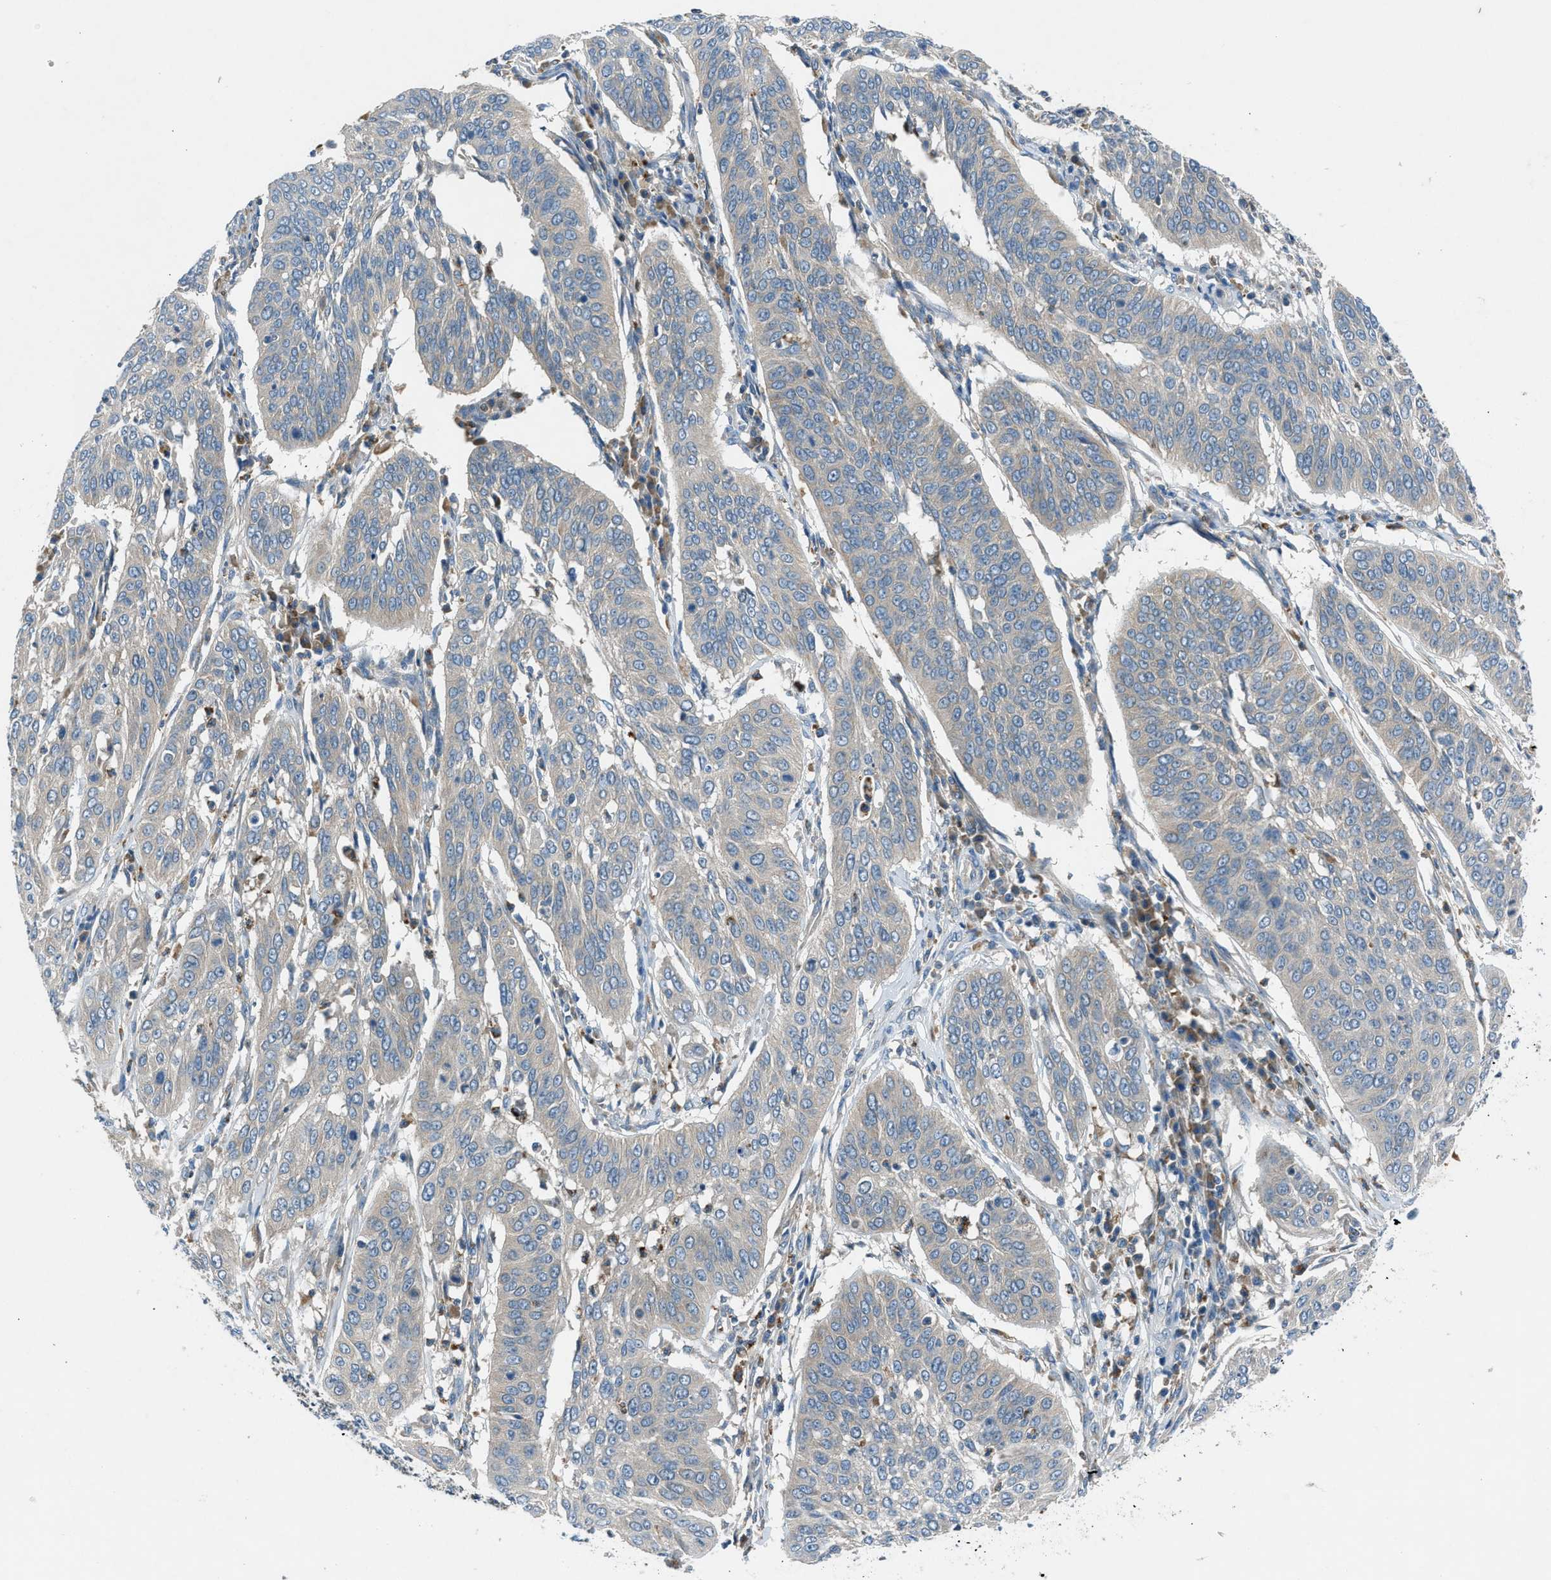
{"staining": {"intensity": "weak", "quantity": "25%-75%", "location": "cytoplasmic/membranous"}, "tissue": "cervical cancer", "cell_type": "Tumor cells", "image_type": "cancer", "snomed": [{"axis": "morphology", "description": "Normal tissue, NOS"}, {"axis": "morphology", "description": "Squamous cell carcinoma, NOS"}, {"axis": "topography", "description": "Cervix"}], "caption": "Cervical cancer stained with a brown dye shows weak cytoplasmic/membranous positive staining in approximately 25%-75% of tumor cells.", "gene": "BMP1", "patient": {"sex": "female", "age": 39}}